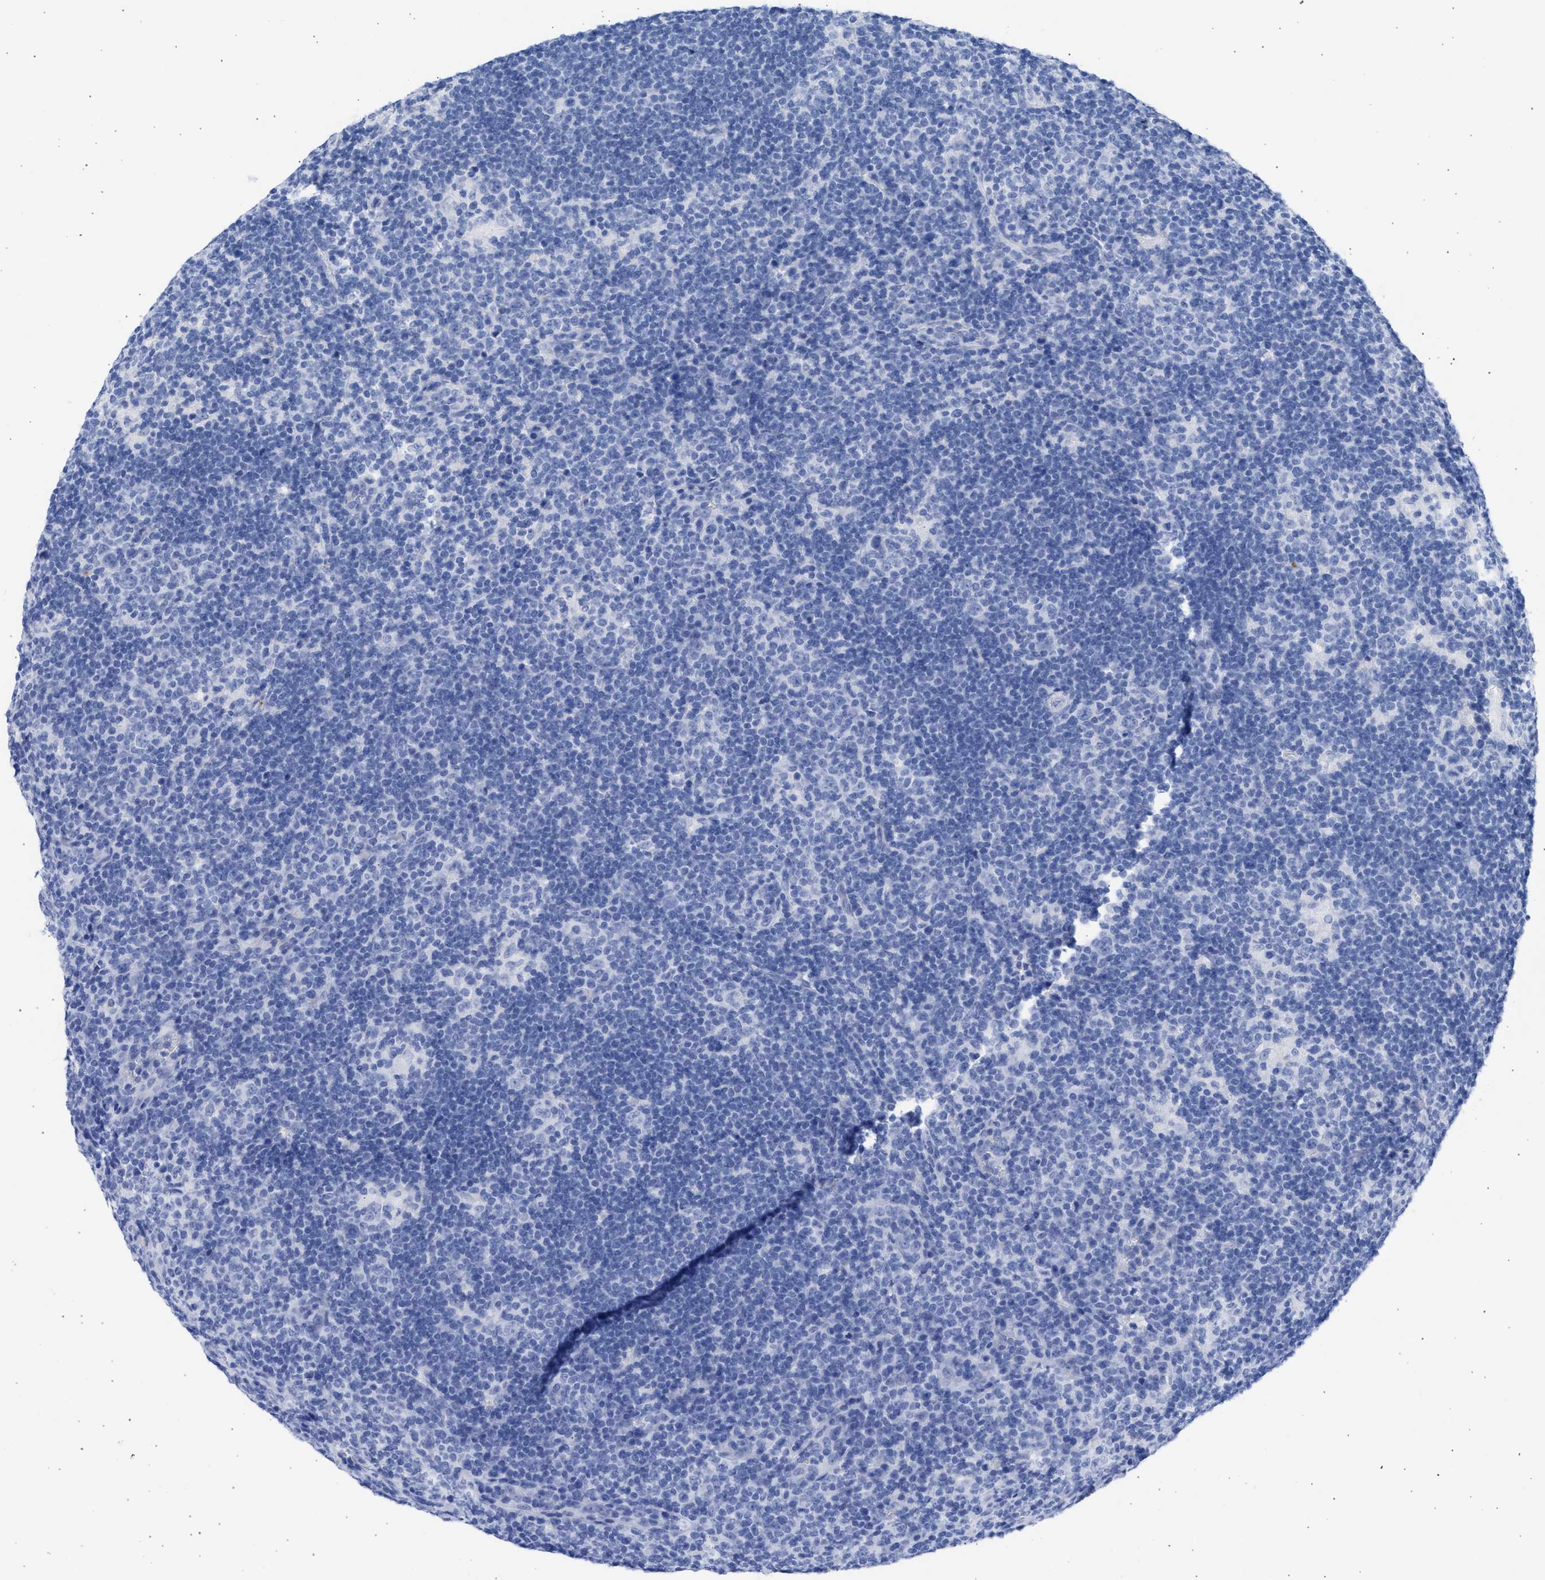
{"staining": {"intensity": "negative", "quantity": "none", "location": "none"}, "tissue": "lymphoma", "cell_type": "Tumor cells", "image_type": "cancer", "snomed": [{"axis": "morphology", "description": "Hodgkin's disease, NOS"}, {"axis": "topography", "description": "Lymph node"}], "caption": "This is an immunohistochemistry image of lymphoma. There is no expression in tumor cells.", "gene": "RSPH1", "patient": {"sex": "female", "age": 57}}